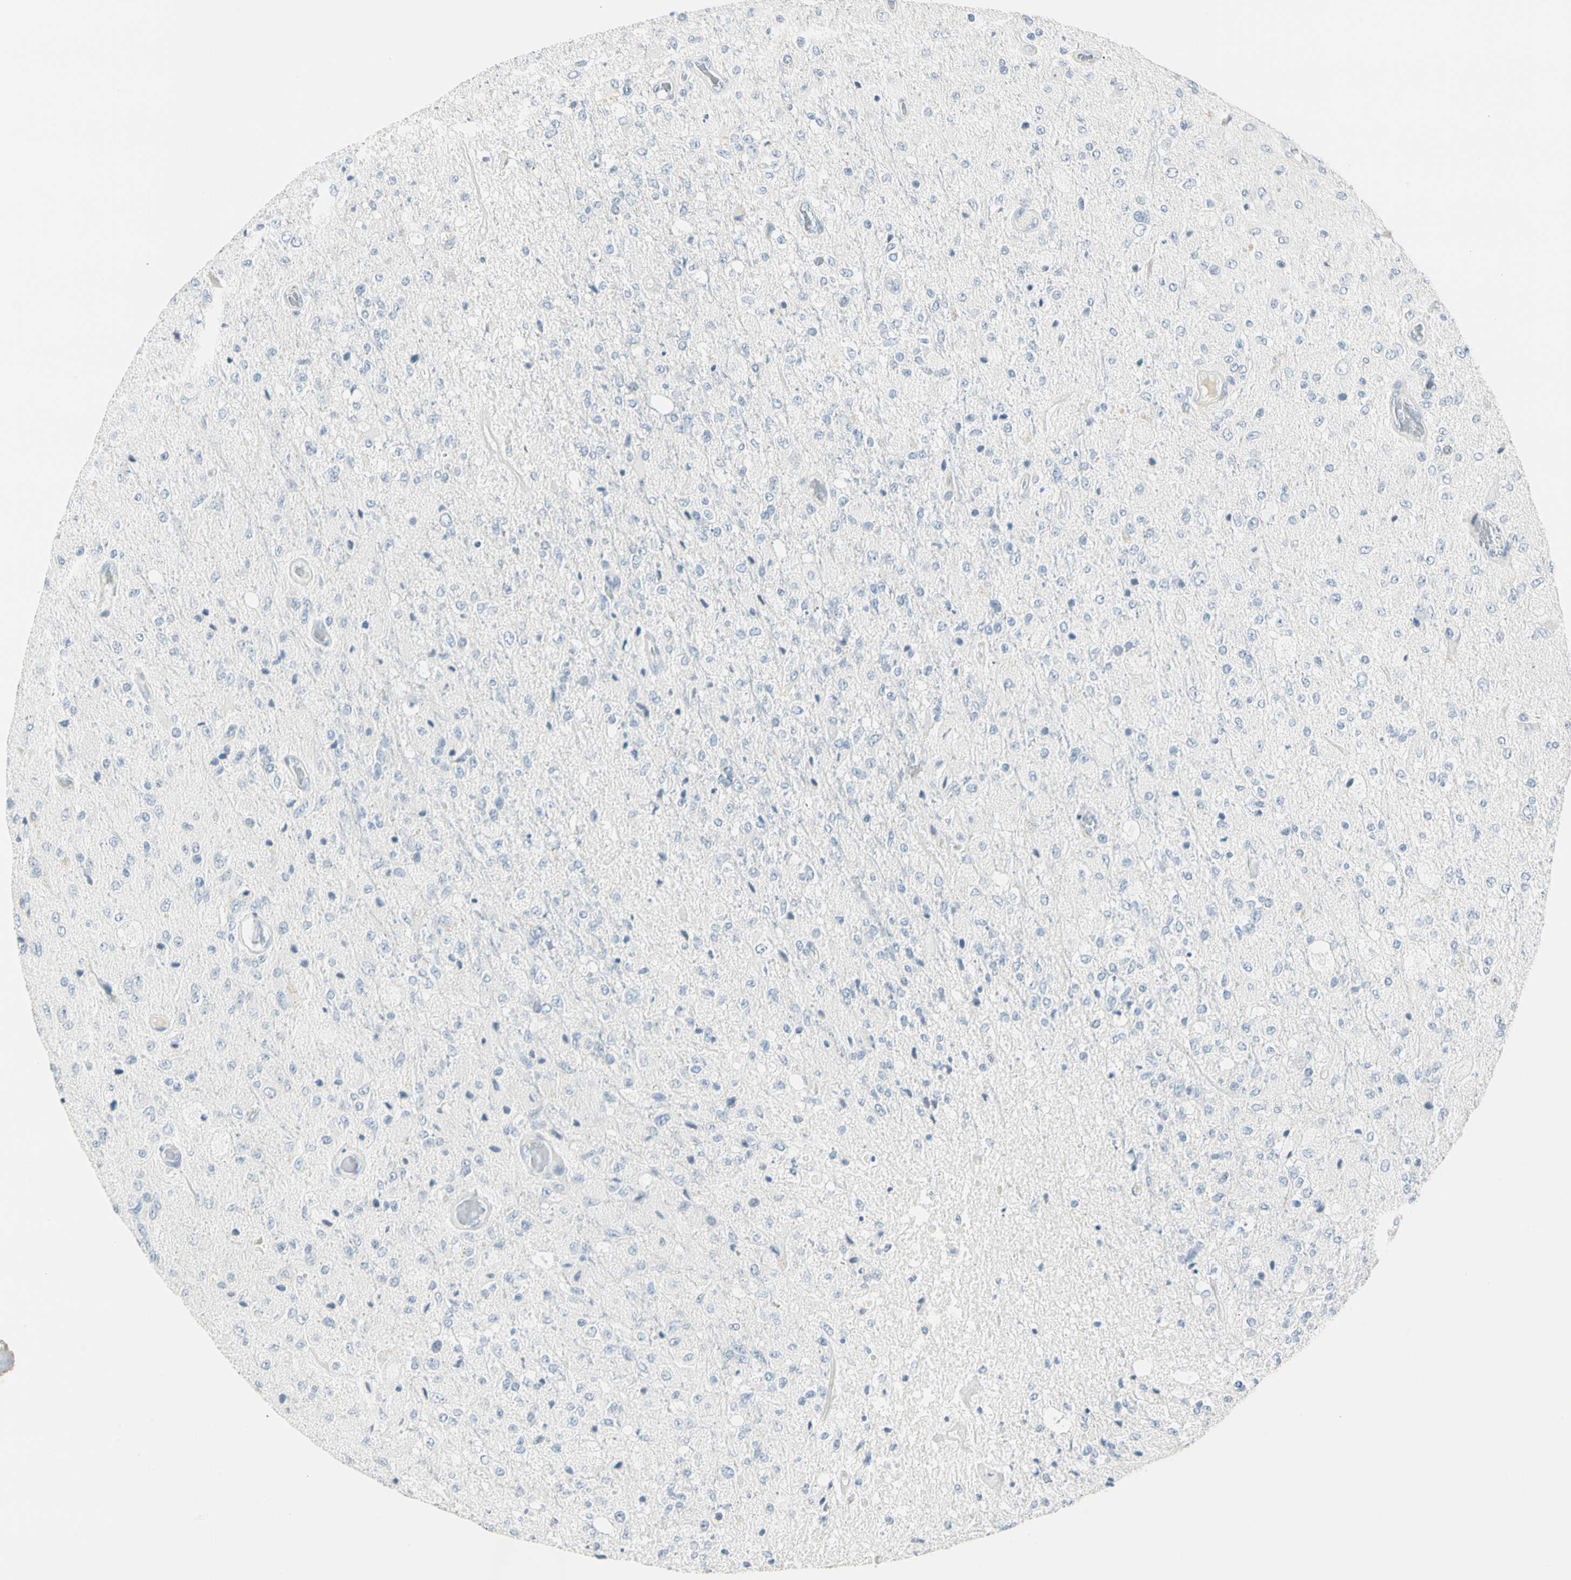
{"staining": {"intensity": "negative", "quantity": "none", "location": "none"}, "tissue": "glioma", "cell_type": "Tumor cells", "image_type": "cancer", "snomed": [{"axis": "morphology", "description": "Normal tissue, NOS"}, {"axis": "morphology", "description": "Glioma, malignant, High grade"}, {"axis": "topography", "description": "Cerebral cortex"}], "caption": "High power microscopy image of an immunohistochemistry image of glioma, revealing no significant expression in tumor cells. Brightfield microscopy of immunohistochemistry stained with DAB (3,3'-diaminobenzidine) (brown) and hematoxylin (blue), captured at high magnification.", "gene": "MLLT10", "patient": {"sex": "male", "age": 77}}